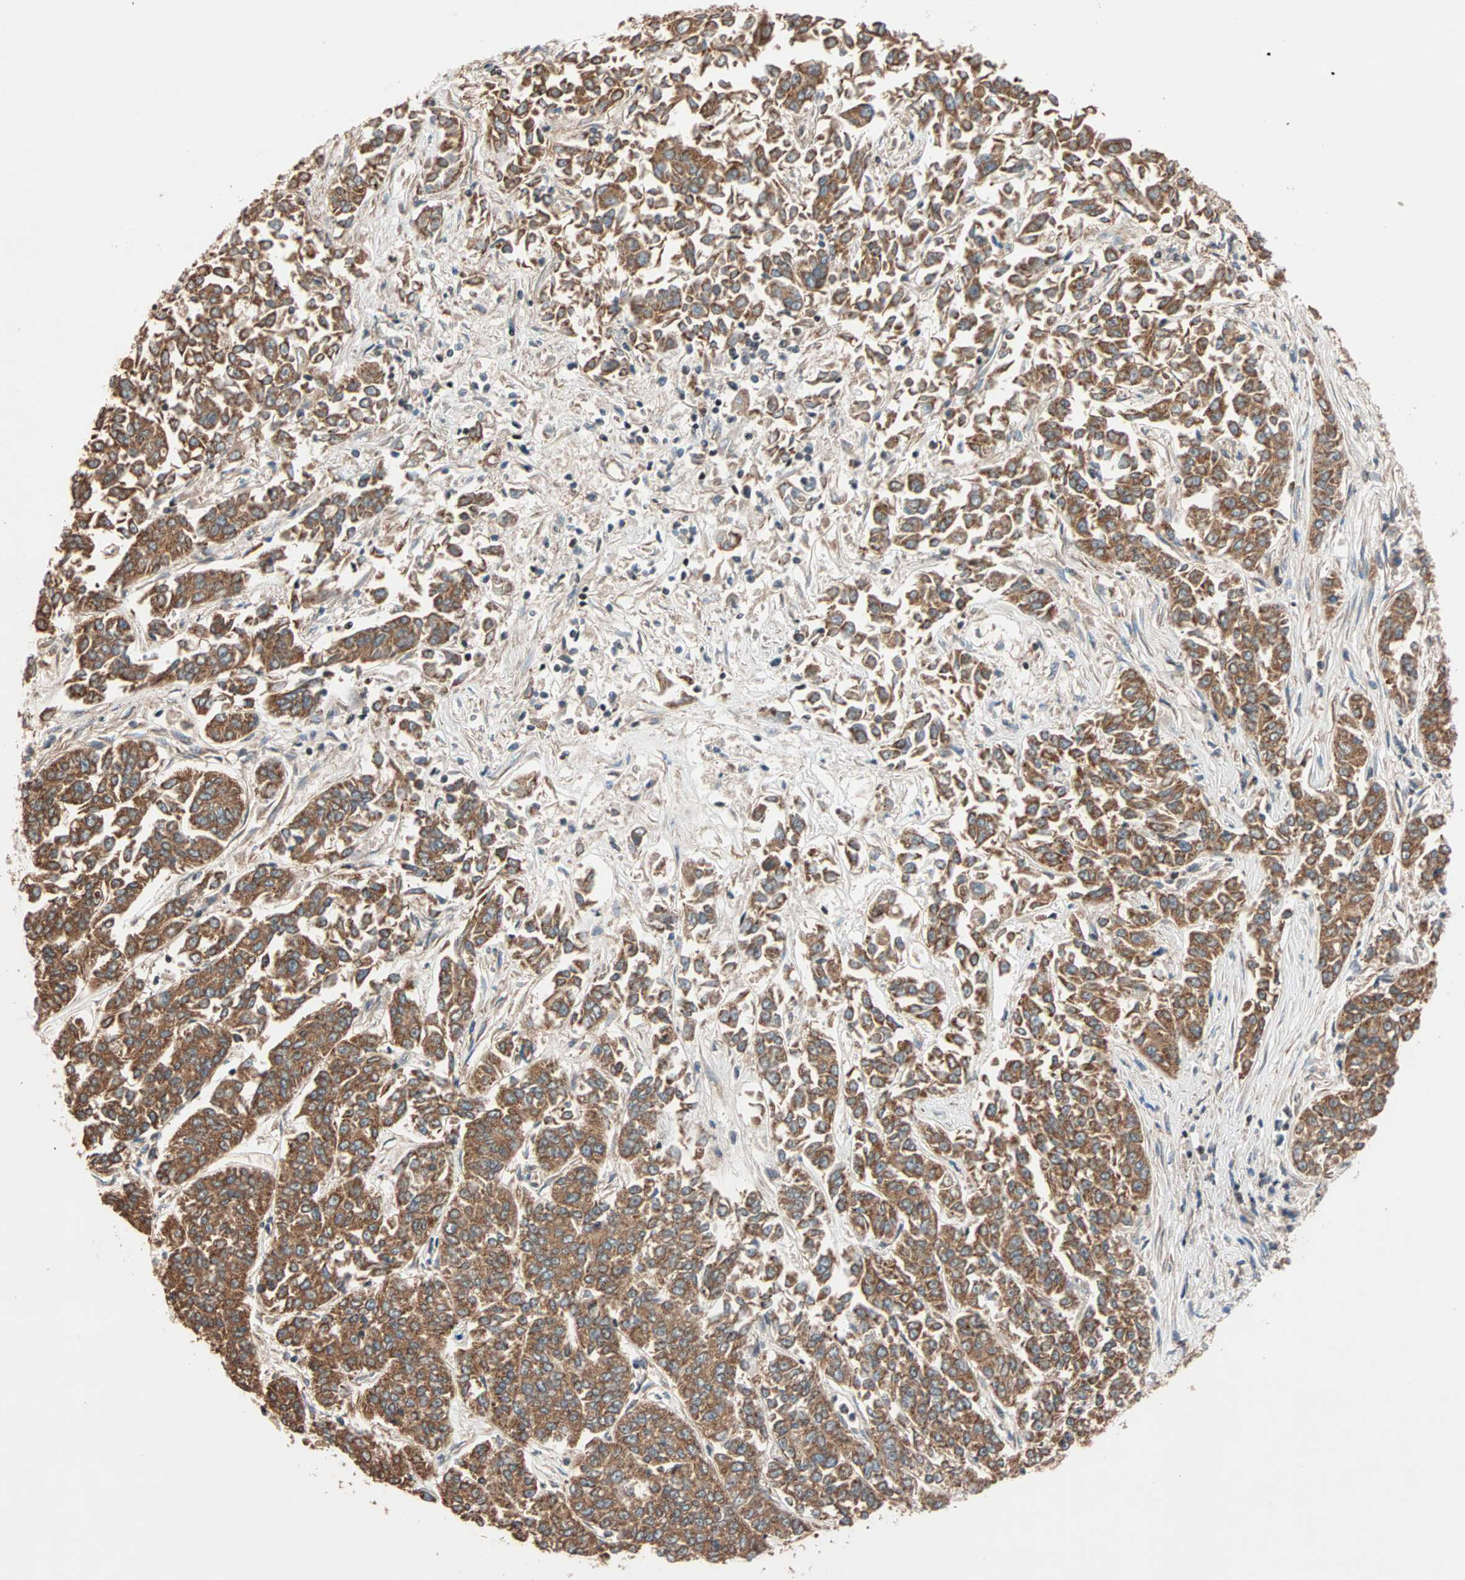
{"staining": {"intensity": "moderate", "quantity": ">75%", "location": "cytoplasmic/membranous"}, "tissue": "lung cancer", "cell_type": "Tumor cells", "image_type": "cancer", "snomed": [{"axis": "morphology", "description": "Adenocarcinoma, NOS"}, {"axis": "topography", "description": "Lung"}], "caption": "This histopathology image reveals immunohistochemistry staining of human lung cancer (adenocarcinoma), with medium moderate cytoplasmic/membranous expression in approximately >75% of tumor cells.", "gene": "HECW1", "patient": {"sex": "male", "age": 84}}